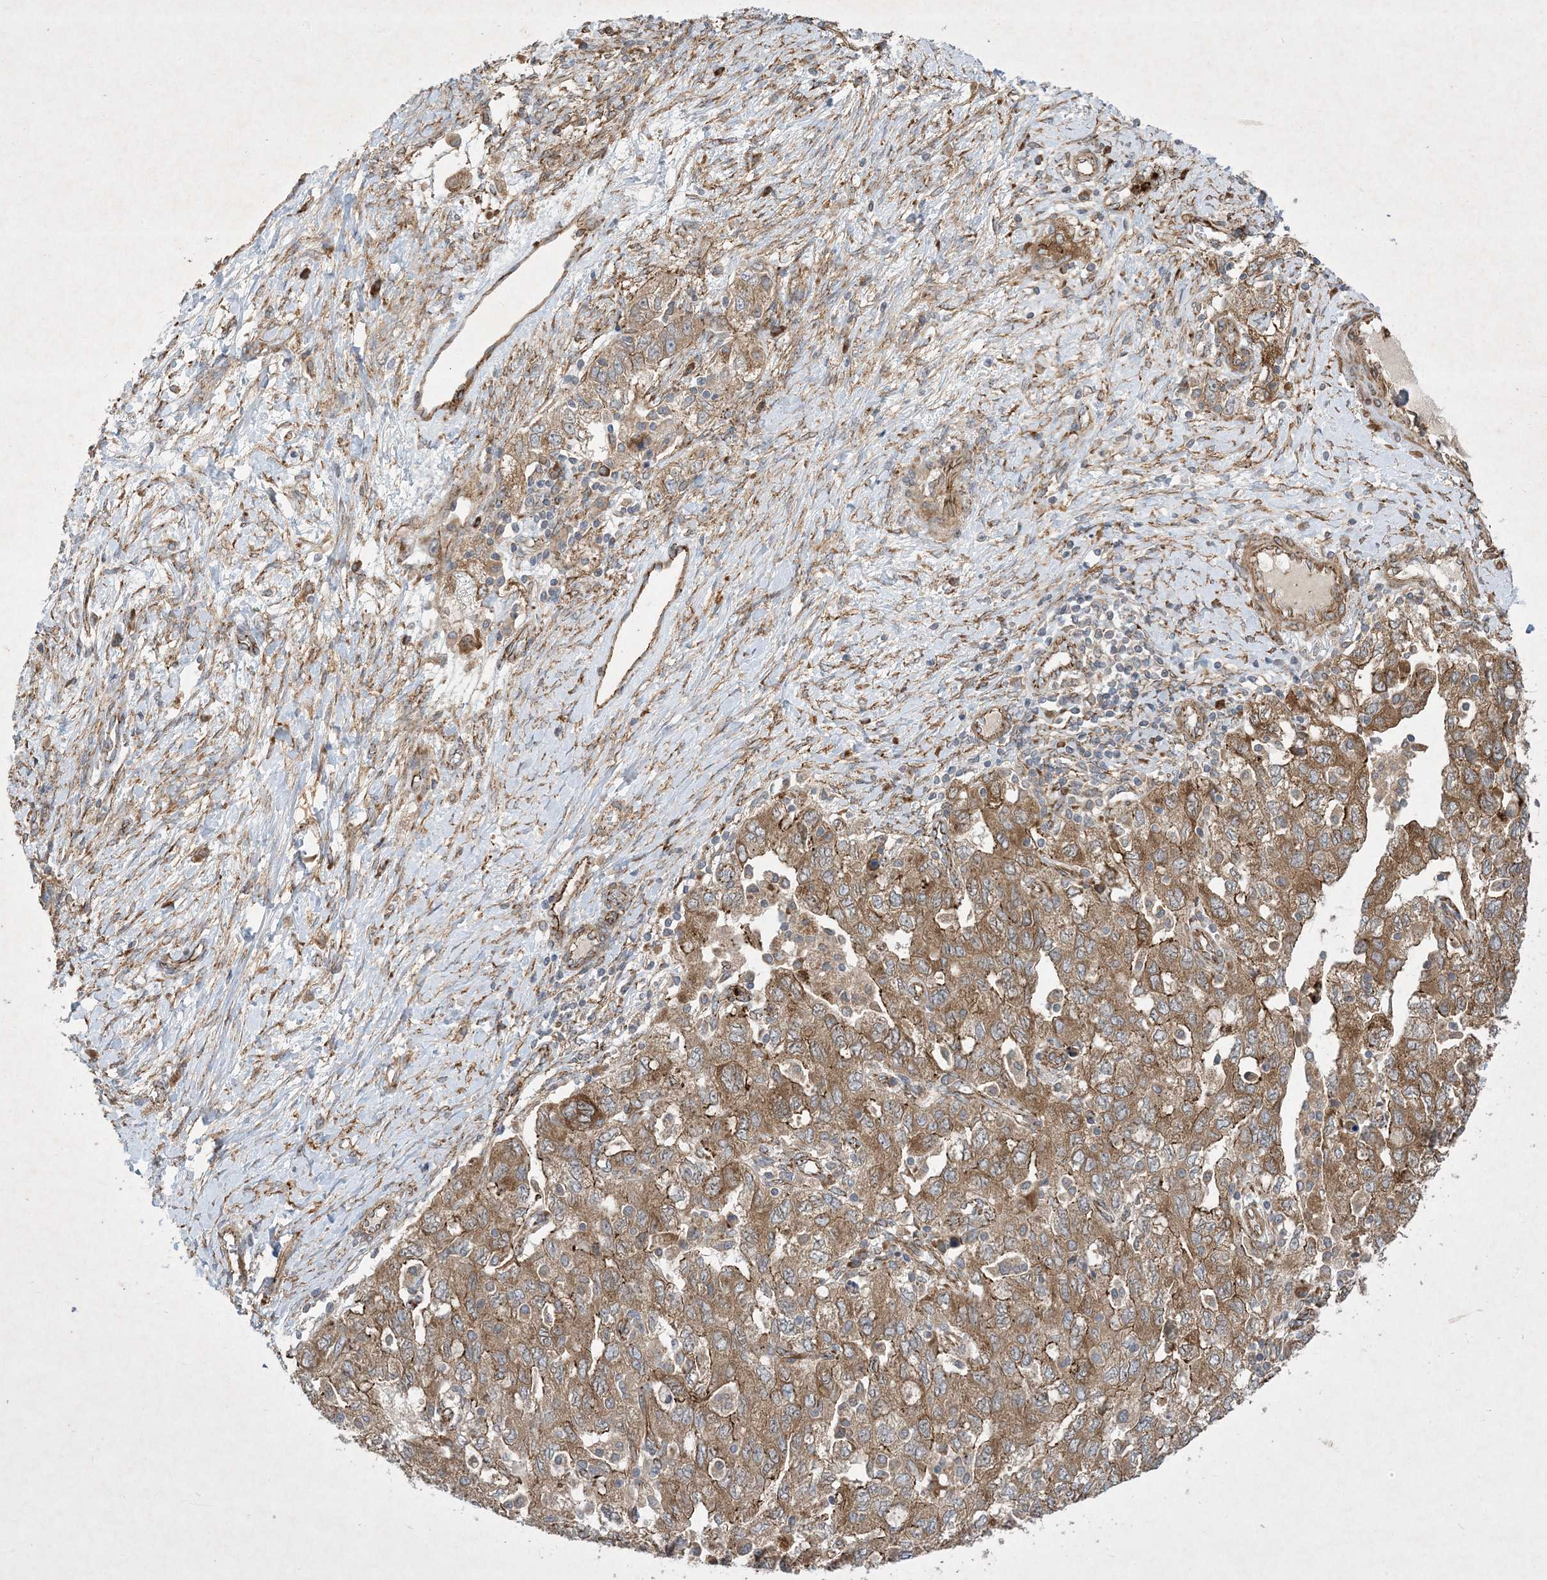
{"staining": {"intensity": "moderate", "quantity": ">75%", "location": "cytoplasmic/membranous"}, "tissue": "ovarian cancer", "cell_type": "Tumor cells", "image_type": "cancer", "snomed": [{"axis": "morphology", "description": "Carcinoma, NOS"}, {"axis": "morphology", "description": "Cystadenocarcinoma, serous, NOS"}, {"axis": "topography", "description": "Ovary"}], "caption": "DAB (3,3'-diaminobenzidine) immunohistochemical staining of ovarian serous cystadenocarcinoma shows moderate cytoplasmic/membranous protein expression in approximately >75% of tumor cells.", "gene": "OTOP1", "patient": {"sex": "female", "age": 69}}